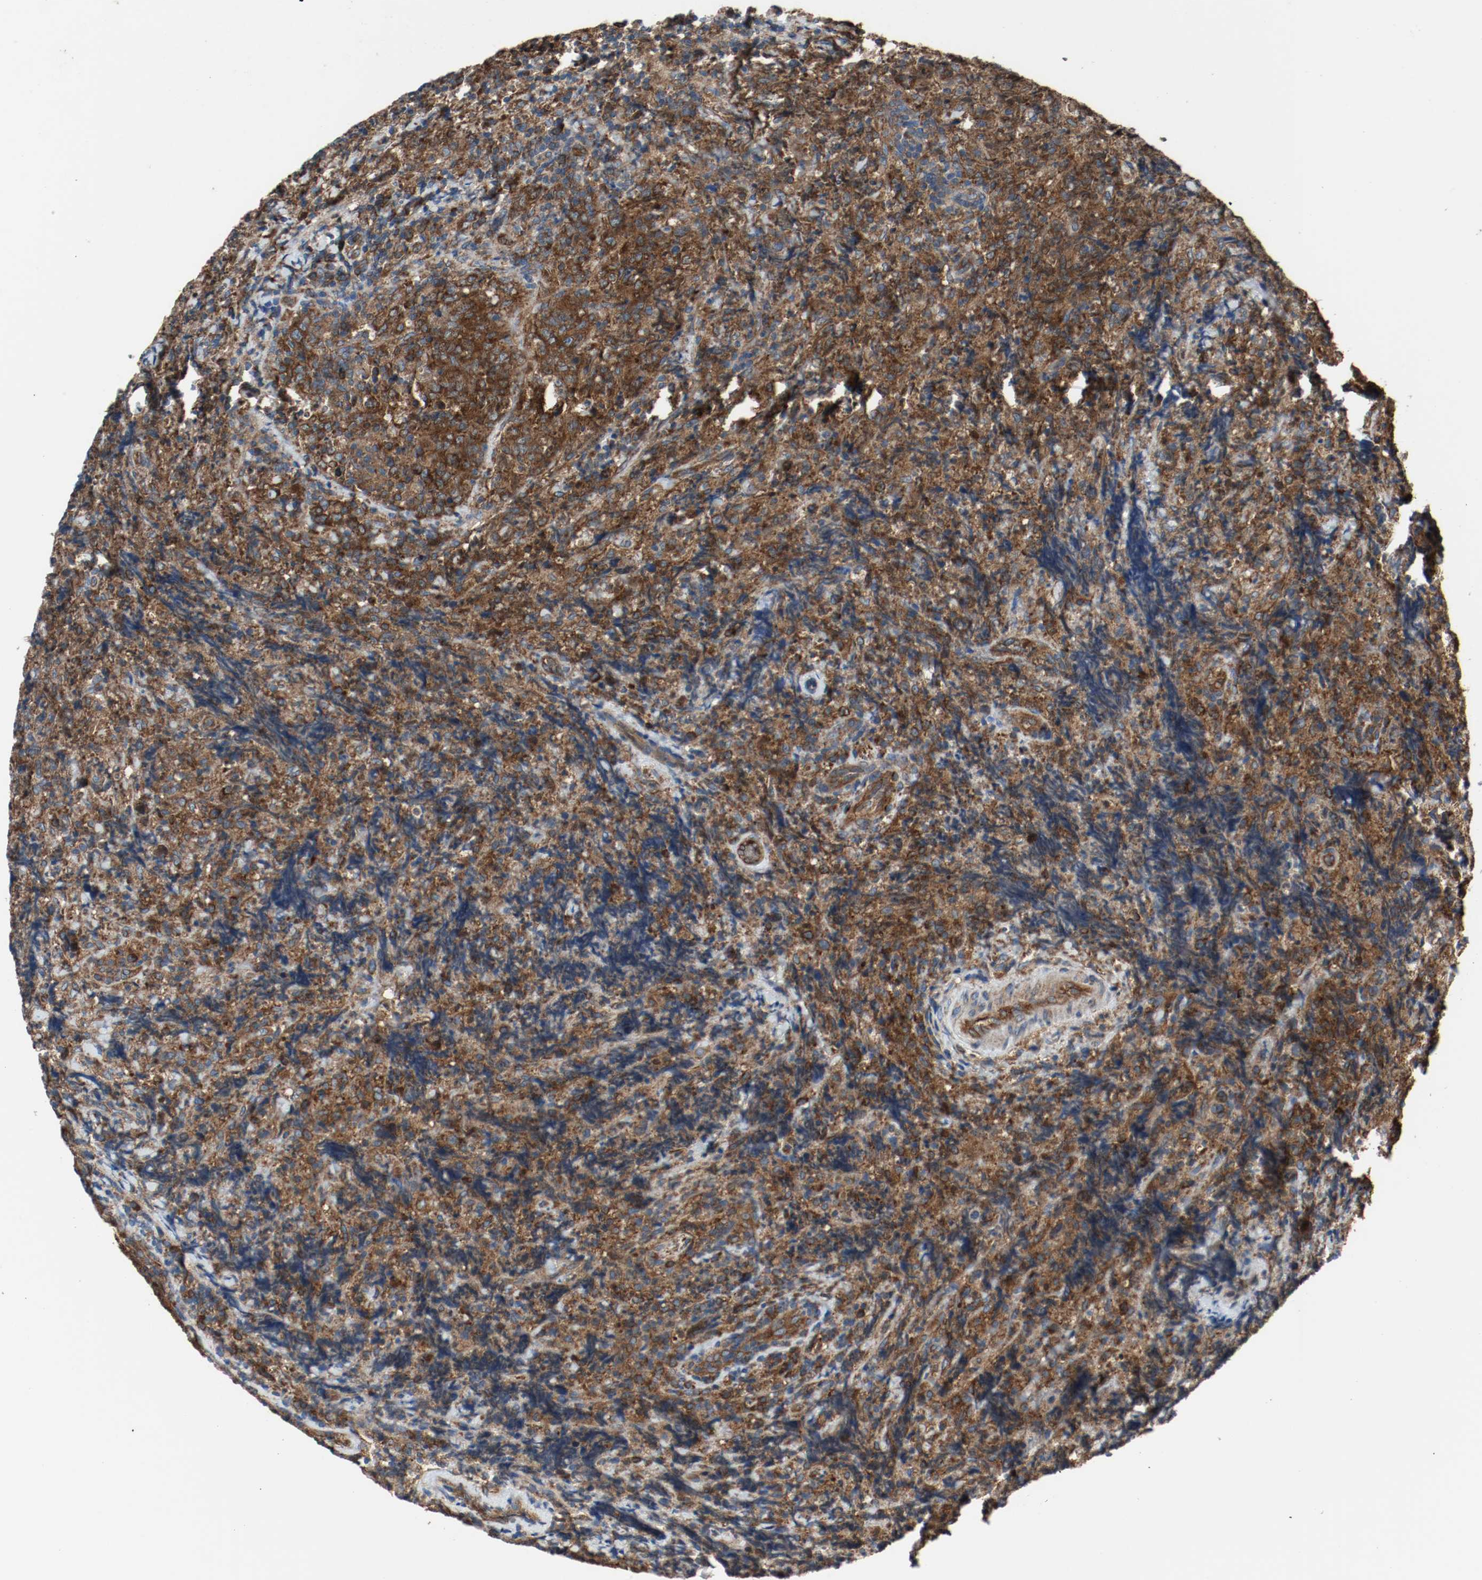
{"staining": {"intensity": "strong", "quantity": ">75%", "location": "cytoplasmic/membranous"}, "tissue": "lymphoma", "cell_type": "Tumor cells", "image_type": "cancer", "snomed": [{"axis": "morphology", "description": "Malignant lymphoma, non-Hodgkin's type, High grade"}, {"axis": "topography", "description": "Tonsil"}], "caption": "IHC photomicrograph of neoplastic tissue: human malignant lymphoma, non-Hodgkin's type (high-grade) stained using immunohistochemistry exhibits high levels of strong protein expression localized specifically in the cytoplasmic/membranous of tumor cells, appearing as a cytoplasmic/membranous brown color.", "gene": "TUBA3D", "patient": {"sex": "female", "age": 36}}